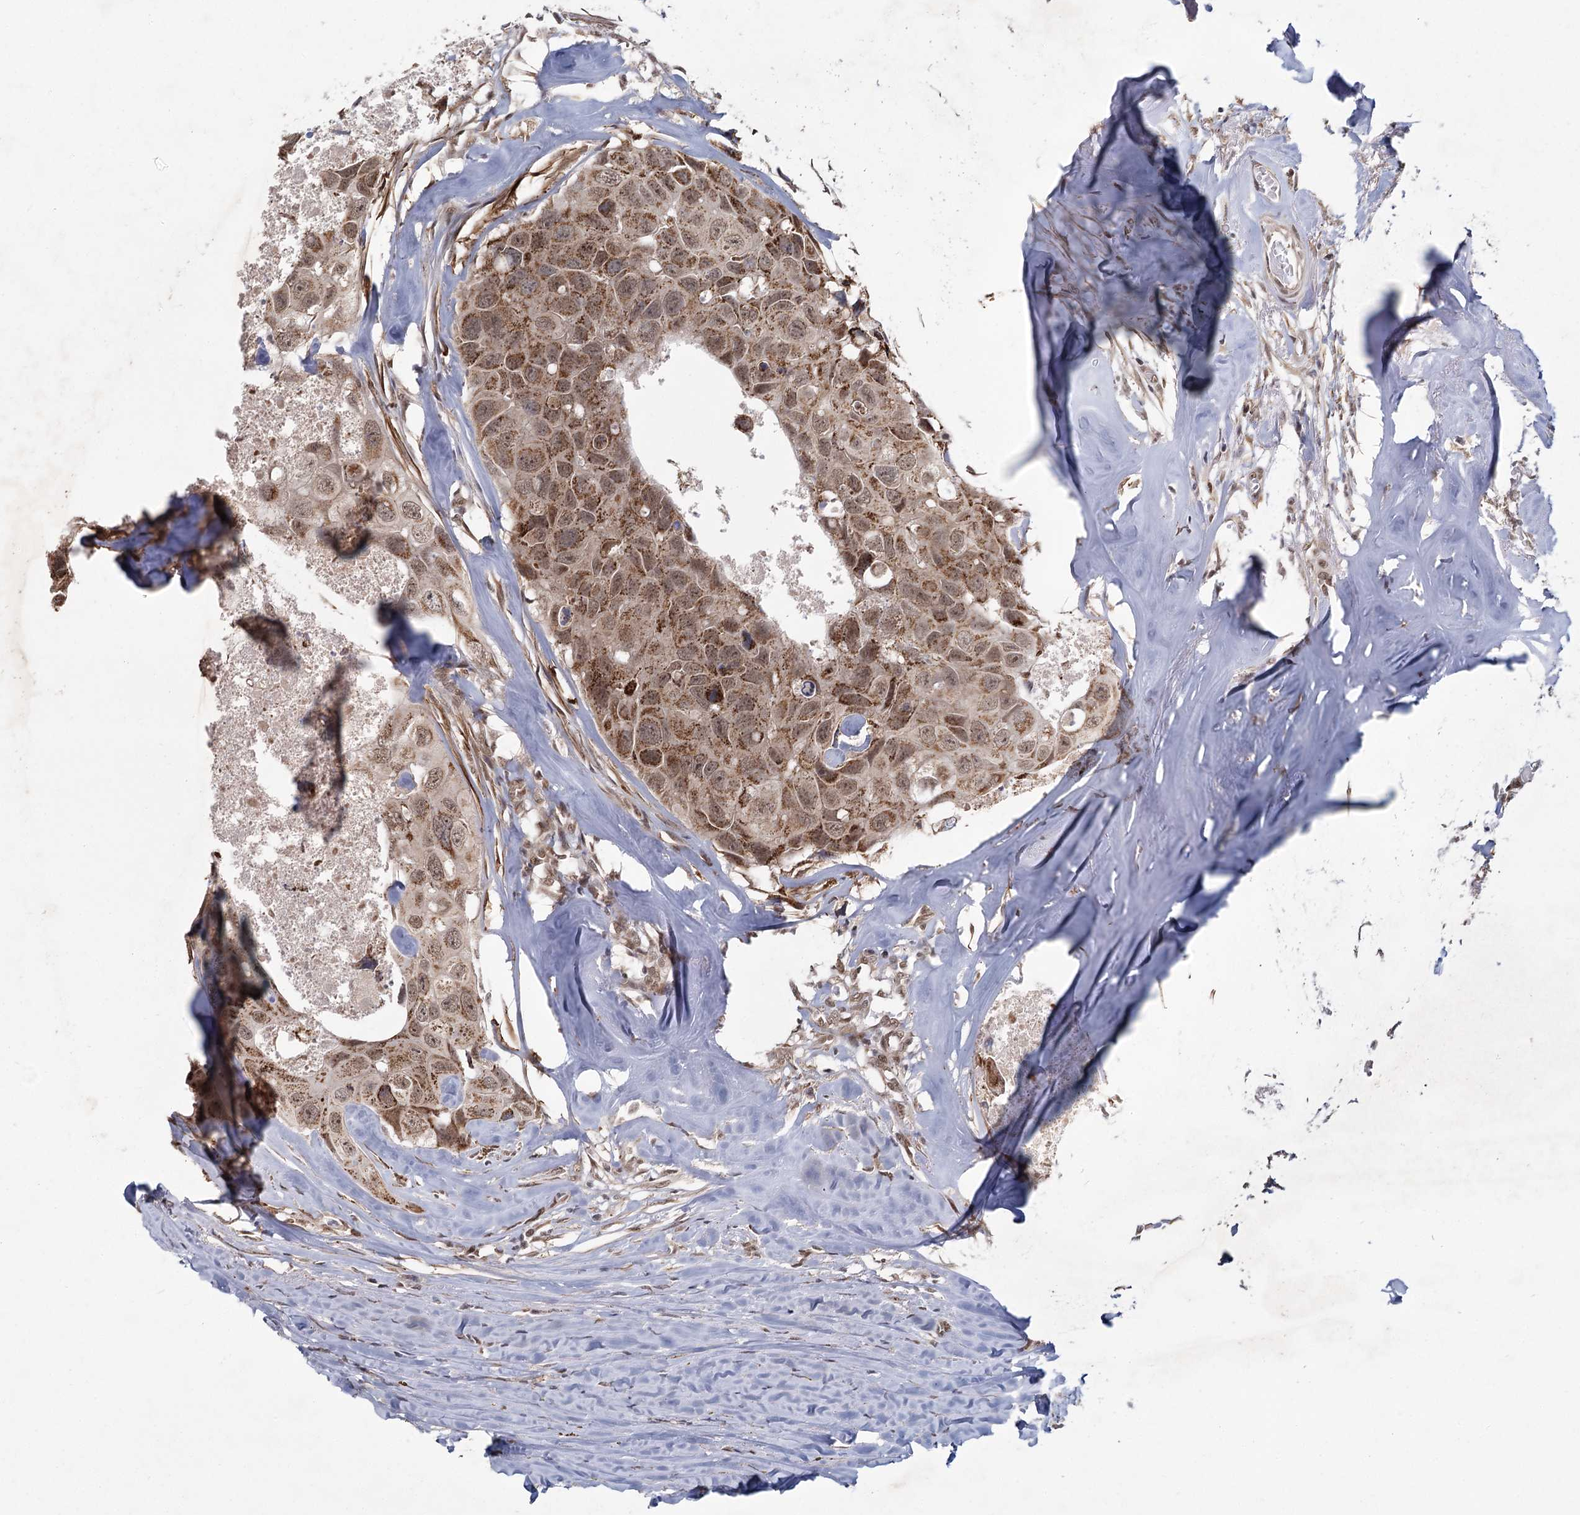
{"staining": {"intensity": "moderate", "quantity": ">75%", "location": "cytoplasmic/membranous,nuclear"}, "tissue": "head and neck cancer", "cell_type": "Tumor cells", "image_type": "cancer", "snomed": [{"axis": "morphology", "description": "Adenocarcinoma, NOS"}, {"axis": "morphology", "description": "Adenocarcinoma, metastatic, NOS"}, {"axis": "topography", "description": "Head-Neck"}], "caption": "A photomicrograph of head and neck metastatic adenocarcinoma stained for a protein exhibits moderate cytoplasmic/membranous and nuclear brown staining in tumor cells.", "gene": "ZCCHC24", "patient": {"sex": "male", "age": 75}}